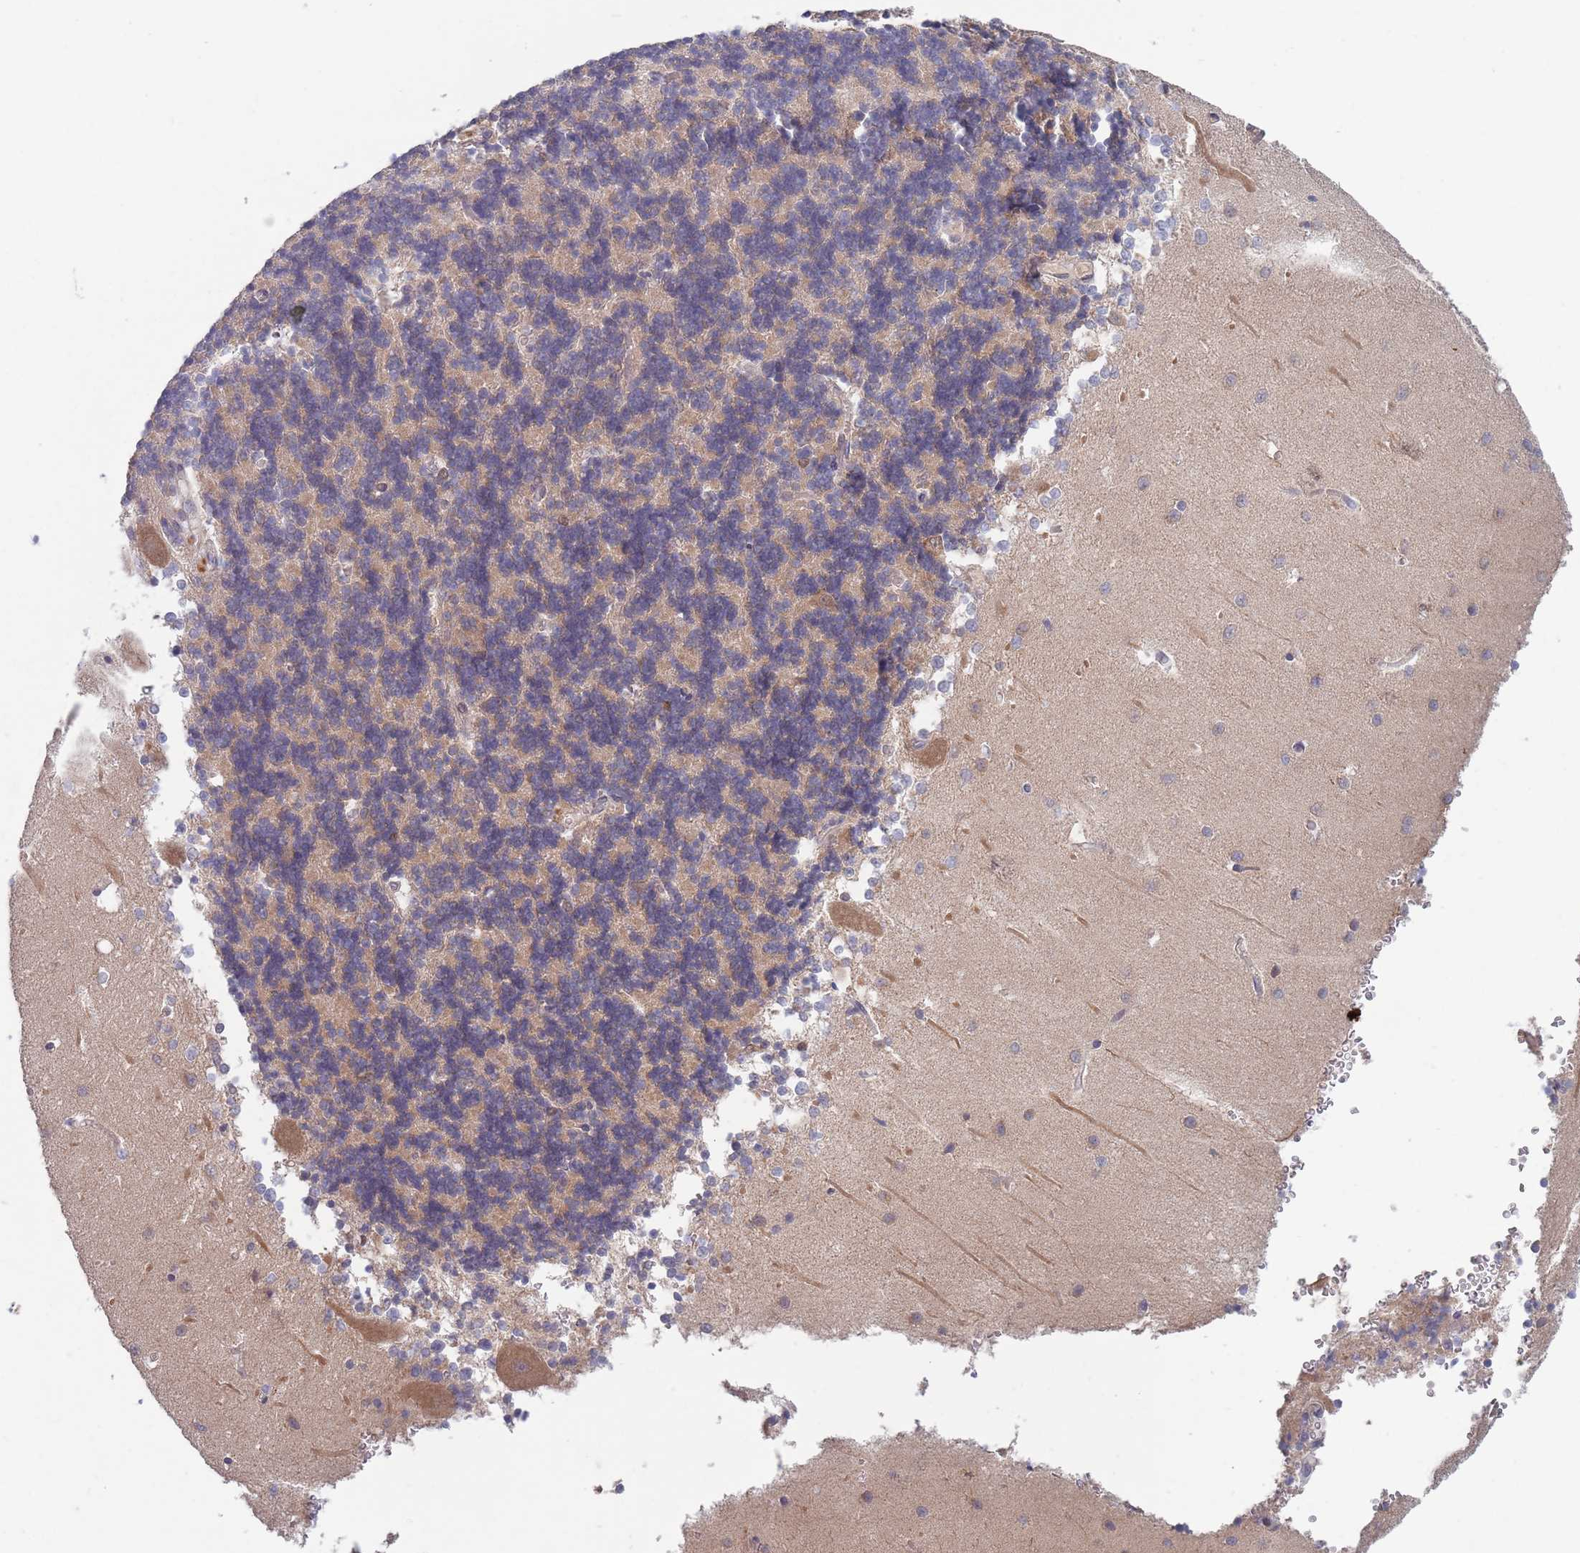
{"staining": {"intensity": "weak", "quantity": ">75%", "location": "cytoplasmic/membranous"}, "tissue": "cerebellum", "cell_type": "Cells in granular layer", "image_type": "normal", "snomed": [{"axis": "morphology", "description": "Normal tissue, NOS"}, {"axis": "topography", "description": "Cerebellum"}], "caption": "Weak cytoplasmic/membranous protein expression is identified in about >75% of cells in granular layer in cerebellum. Using DAB (3,3'-diaminobenzidine) (brown) and hematoxylin (blue) stains, captured at high magnification using brightfield microscopy.", "gene": "TYW1B", "patient": {"sex": "male", "age": 37}}